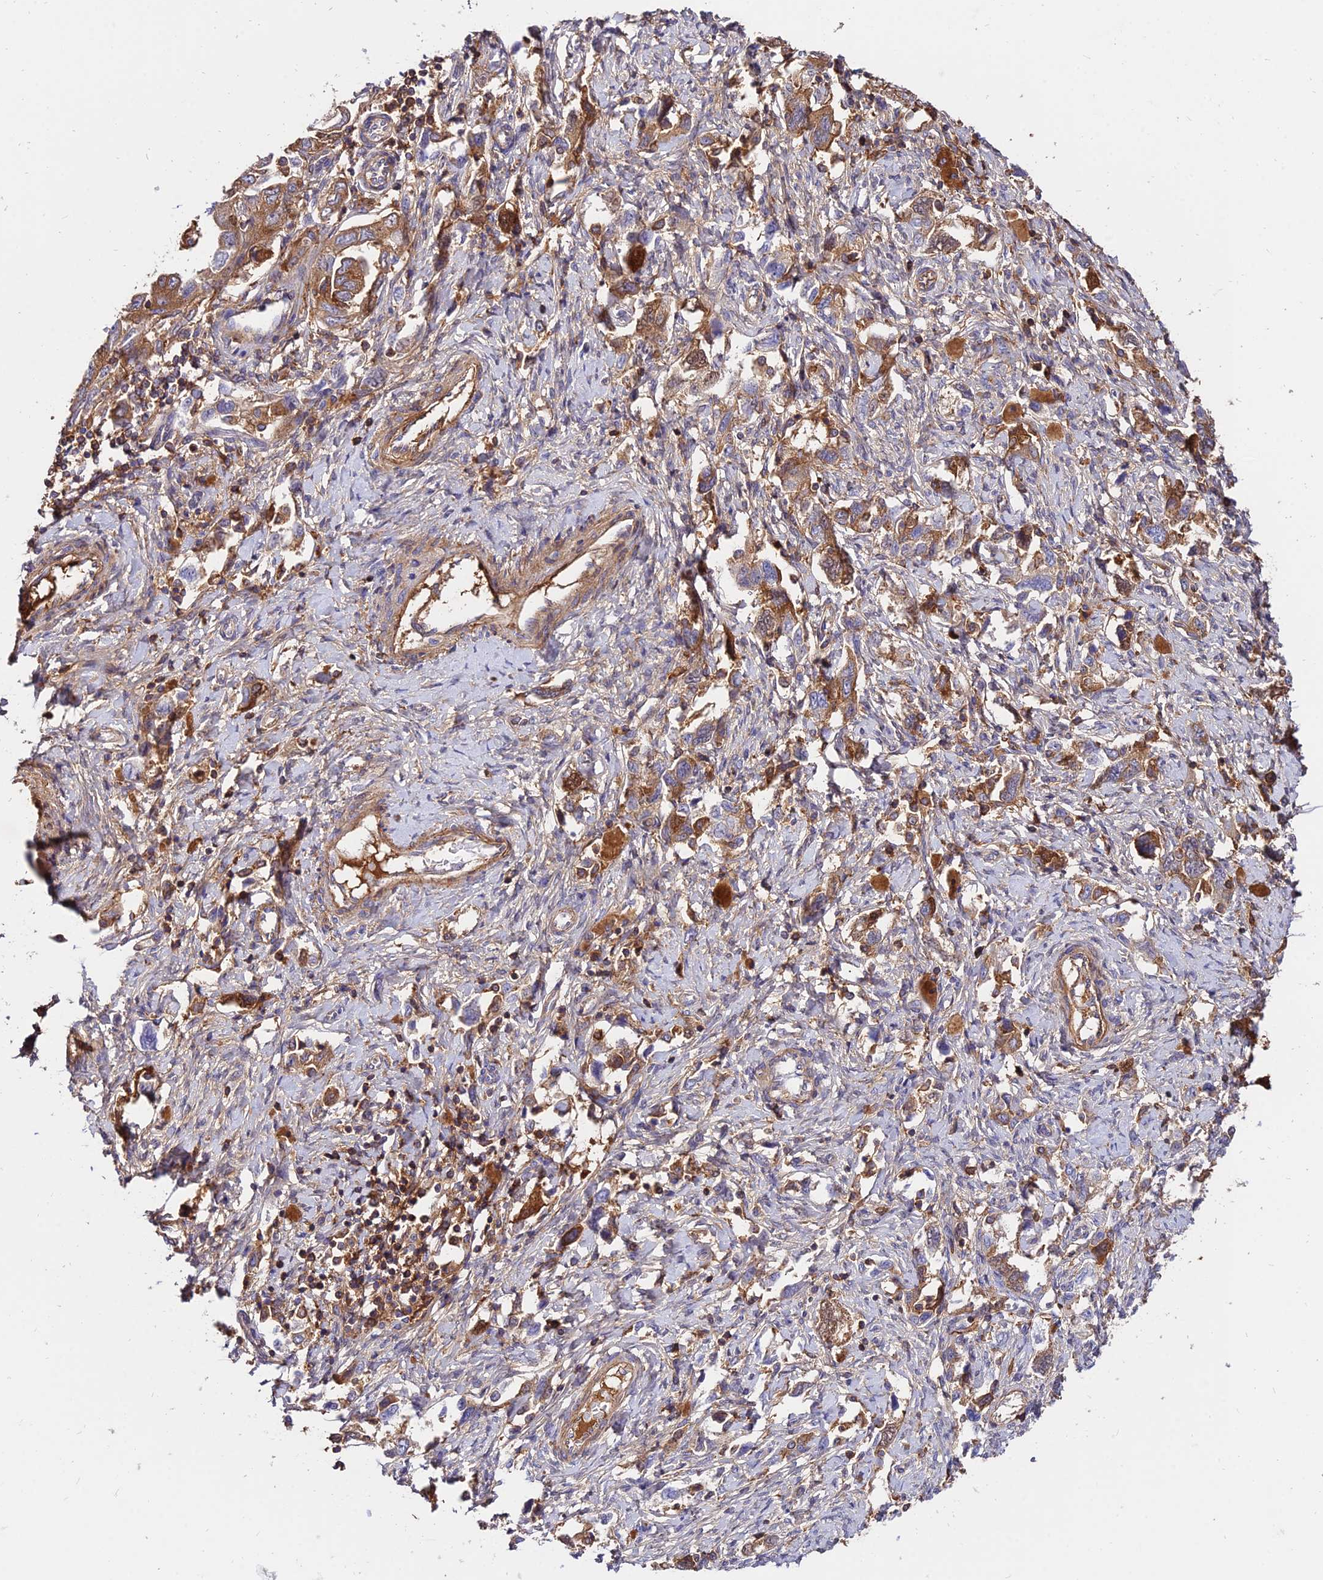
{"staining": {"intensity": "moderate", "quantity": ">75%", "location": "cytoplasmic/membranous"}, "tissue": "ovarian cancer", "cell_type": "Tumor cells", "image_type": "cancer", "snomed": [{"axis": "morphology", "description": "Carcinoma, NOS"}, {"axis": "morphology", "description": "Cystadenocarcinoma, serous, NOS"}, {"axis": "topography", "description": "Ovary"}], "caption": "A high-resolution photomicrograph shows IHC staining of serous cystadenocarcinoma (ovarian), which demonstrates moderate cytoplasmic/membranous positivity in approximately >75% of tumor cells.", "gene": "PYM1", "patient": {"sex": "female", "age": 69}}